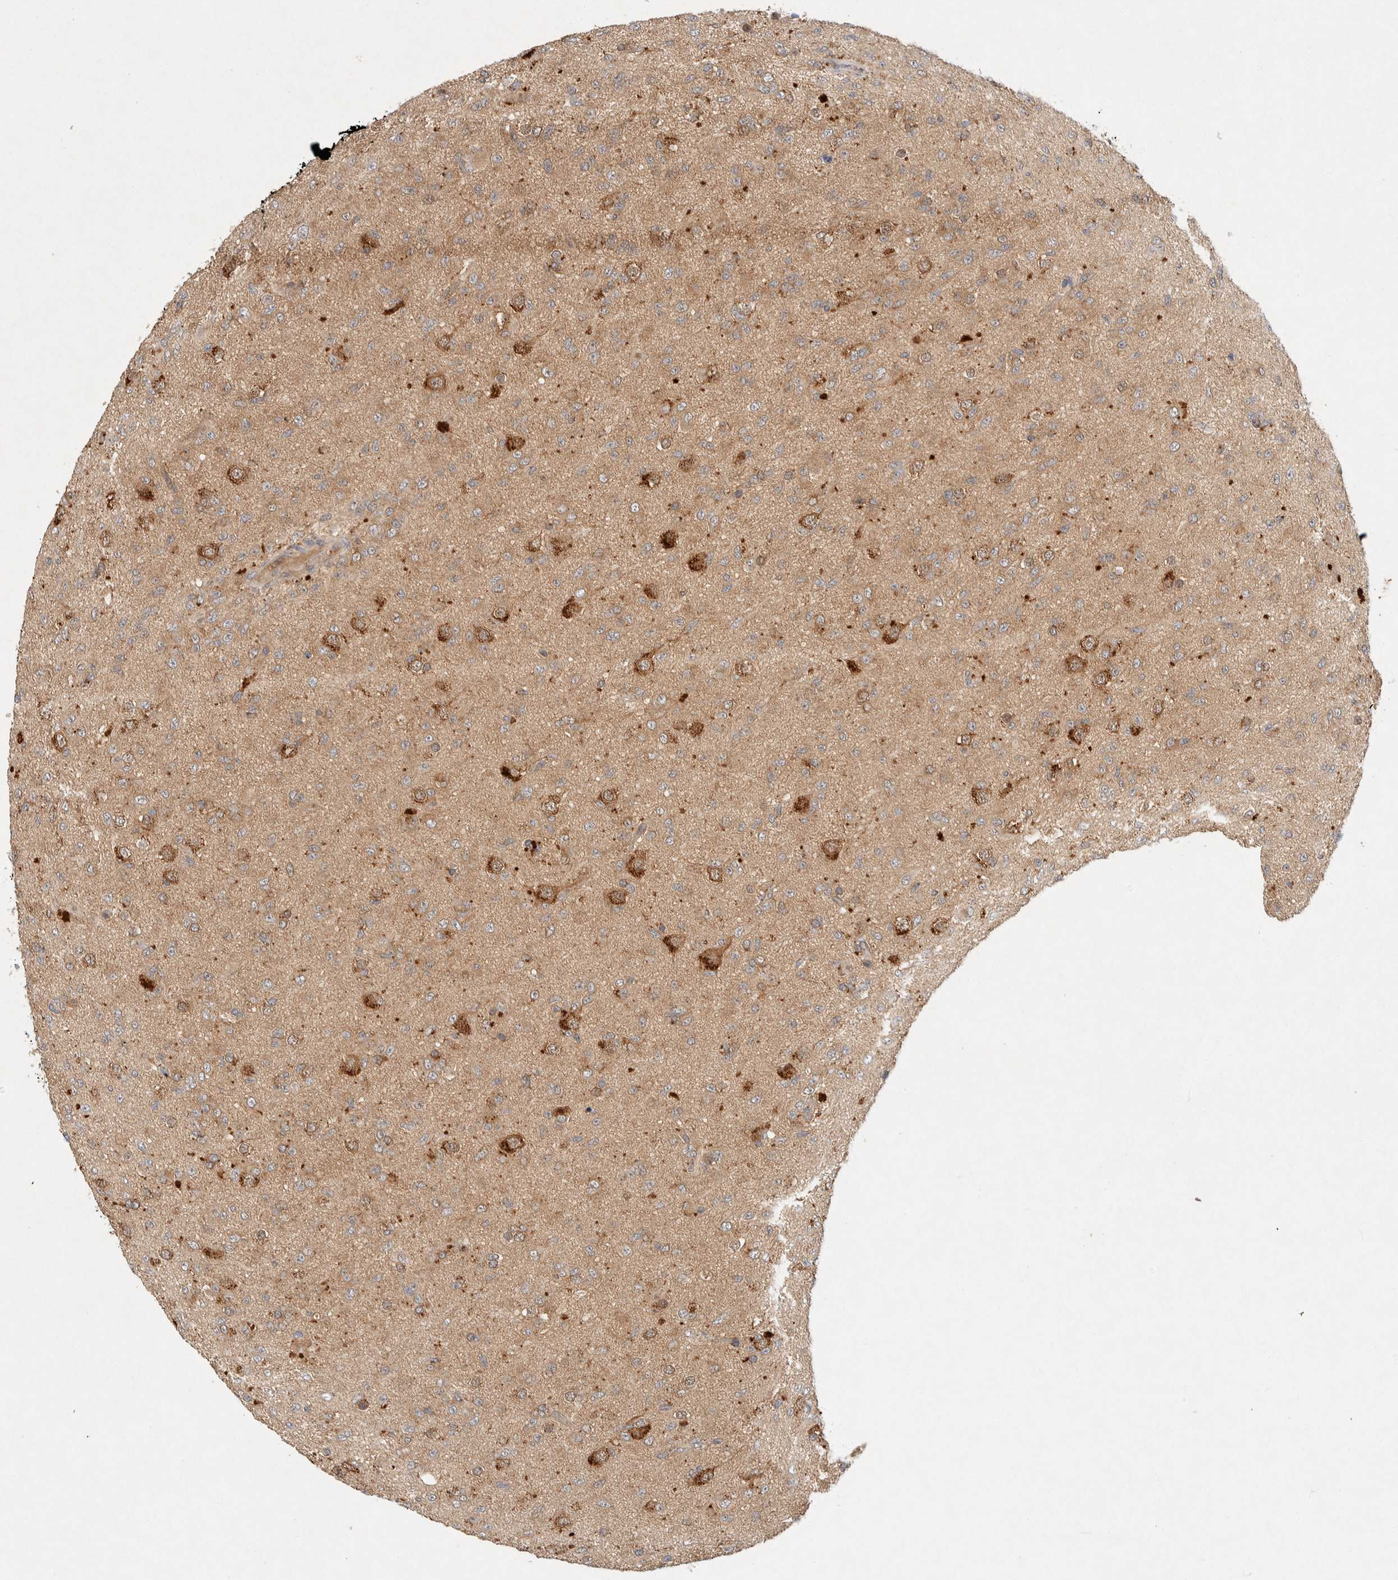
{"staining": {"intensity": "weak", "quantity": "25%-75%", "location": "cytoplasmic/membranous"}, "tissue": "glioma", "cell_type": "Tumor cells", "image_type": "cancer", "snomed": [{"axis": "morphology", "description": "Glioma, malignant, Low grade"}, {"axis": "topography", "description": "Brain"}], "caption": "Weak cytoplasmic/membranous staining for a protein is appreciated in about 25%-75% of tumor cells of malignant glioma (low-grade) using immunohistochemistry.", "gene": "PXK", "patient": {"sex": "male", "age": 65}}